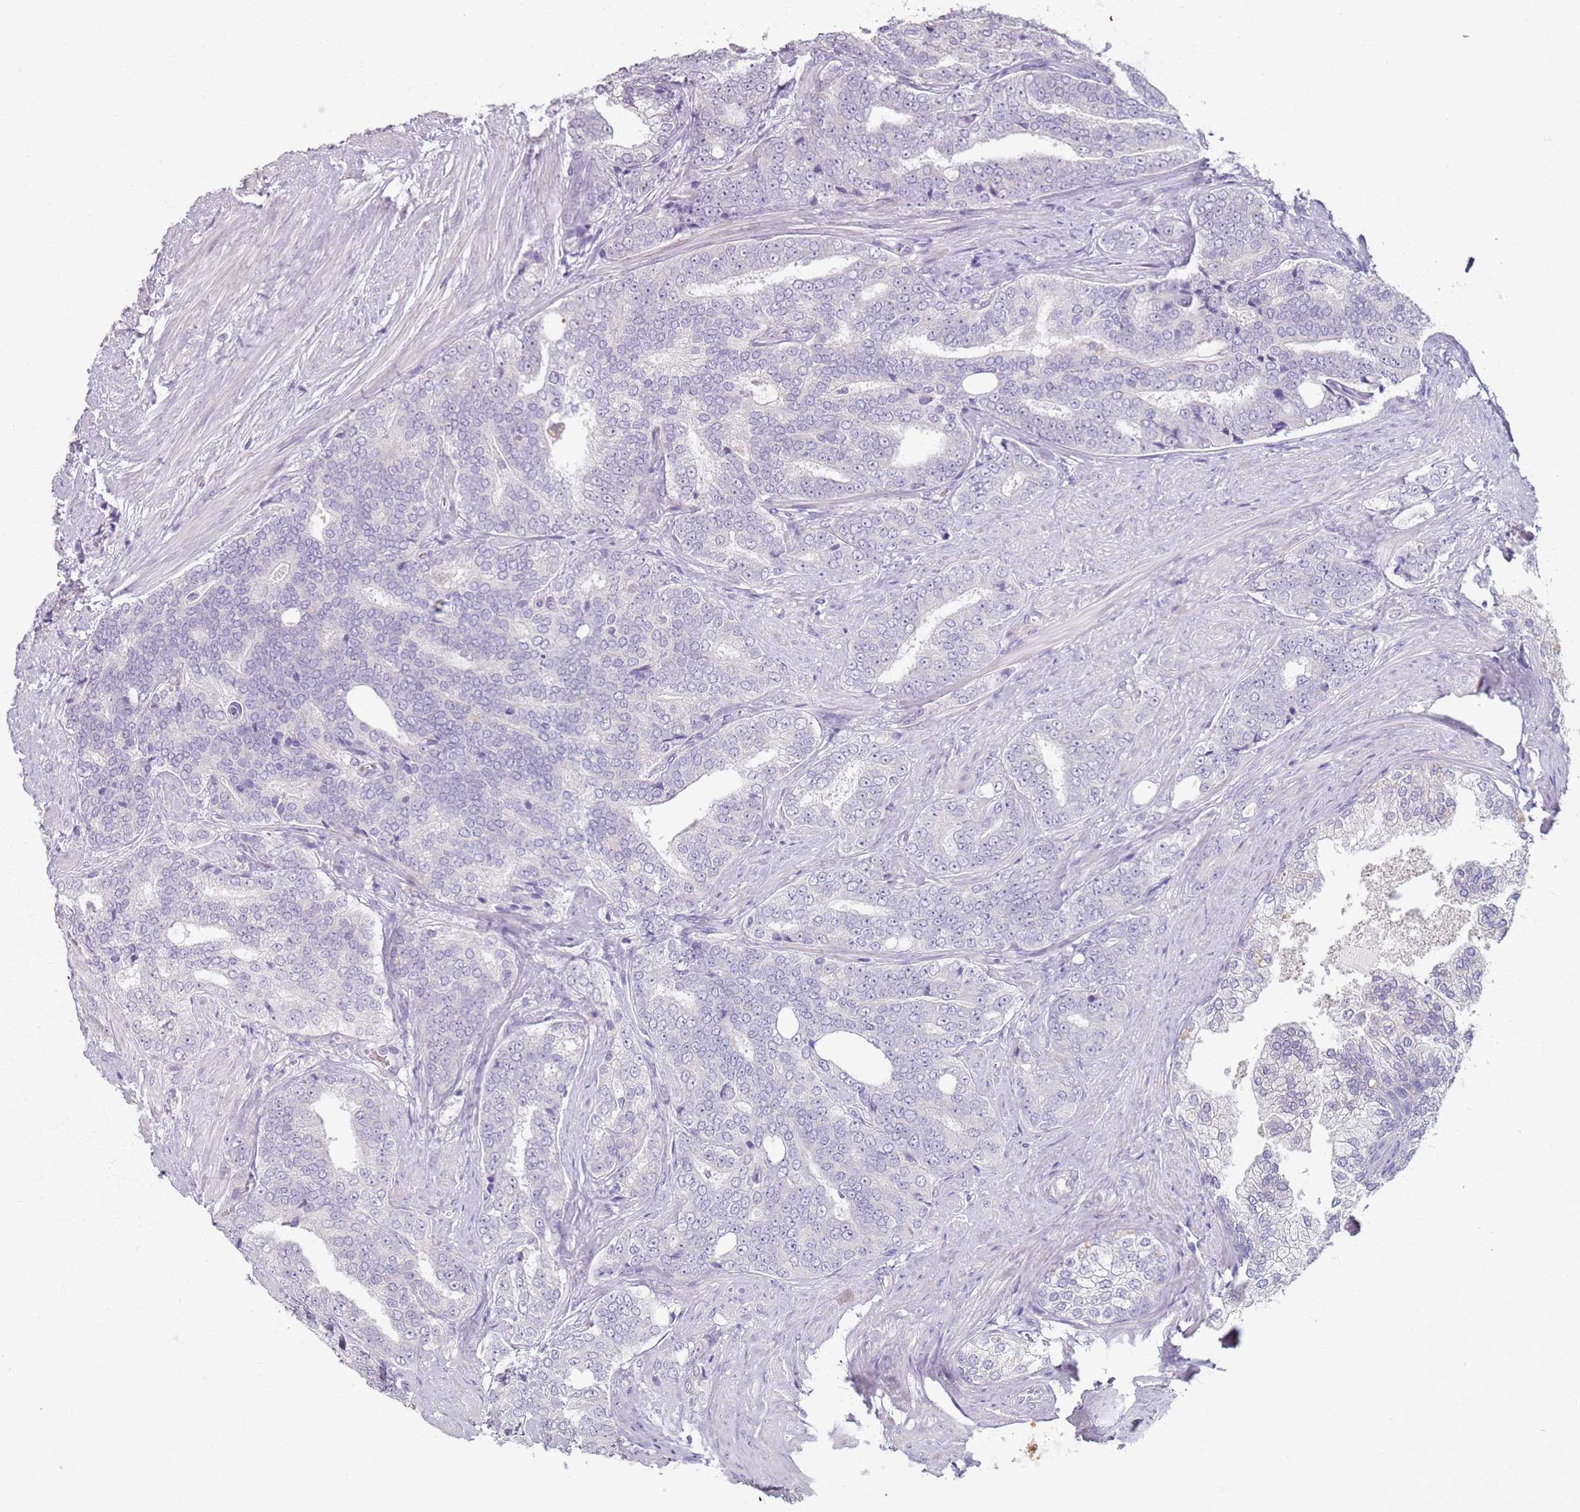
{"staining": {"intensity": "negative", "quantity": "none", "location": "none"}, "tissue": "prostate cancer", "cell_type": "Tumor cells", "image_type": "cancer", "snomed": [{"axis": "morphology", "description": "Adenocarcinoma, High grade"}, {"axis": "topography", "description": "Prostate"}], "caption": "Immunohistochemistry (IHC) micrograph of neoplastic tissue: human prostate adenocarcinoma (high-grade) stained with DAB (3,3'-diaminobenzidine) shows no significant protein positivity in tumor cells.", "gene": "CD40LG", "patient": {"sex": "male", "age": 67}}